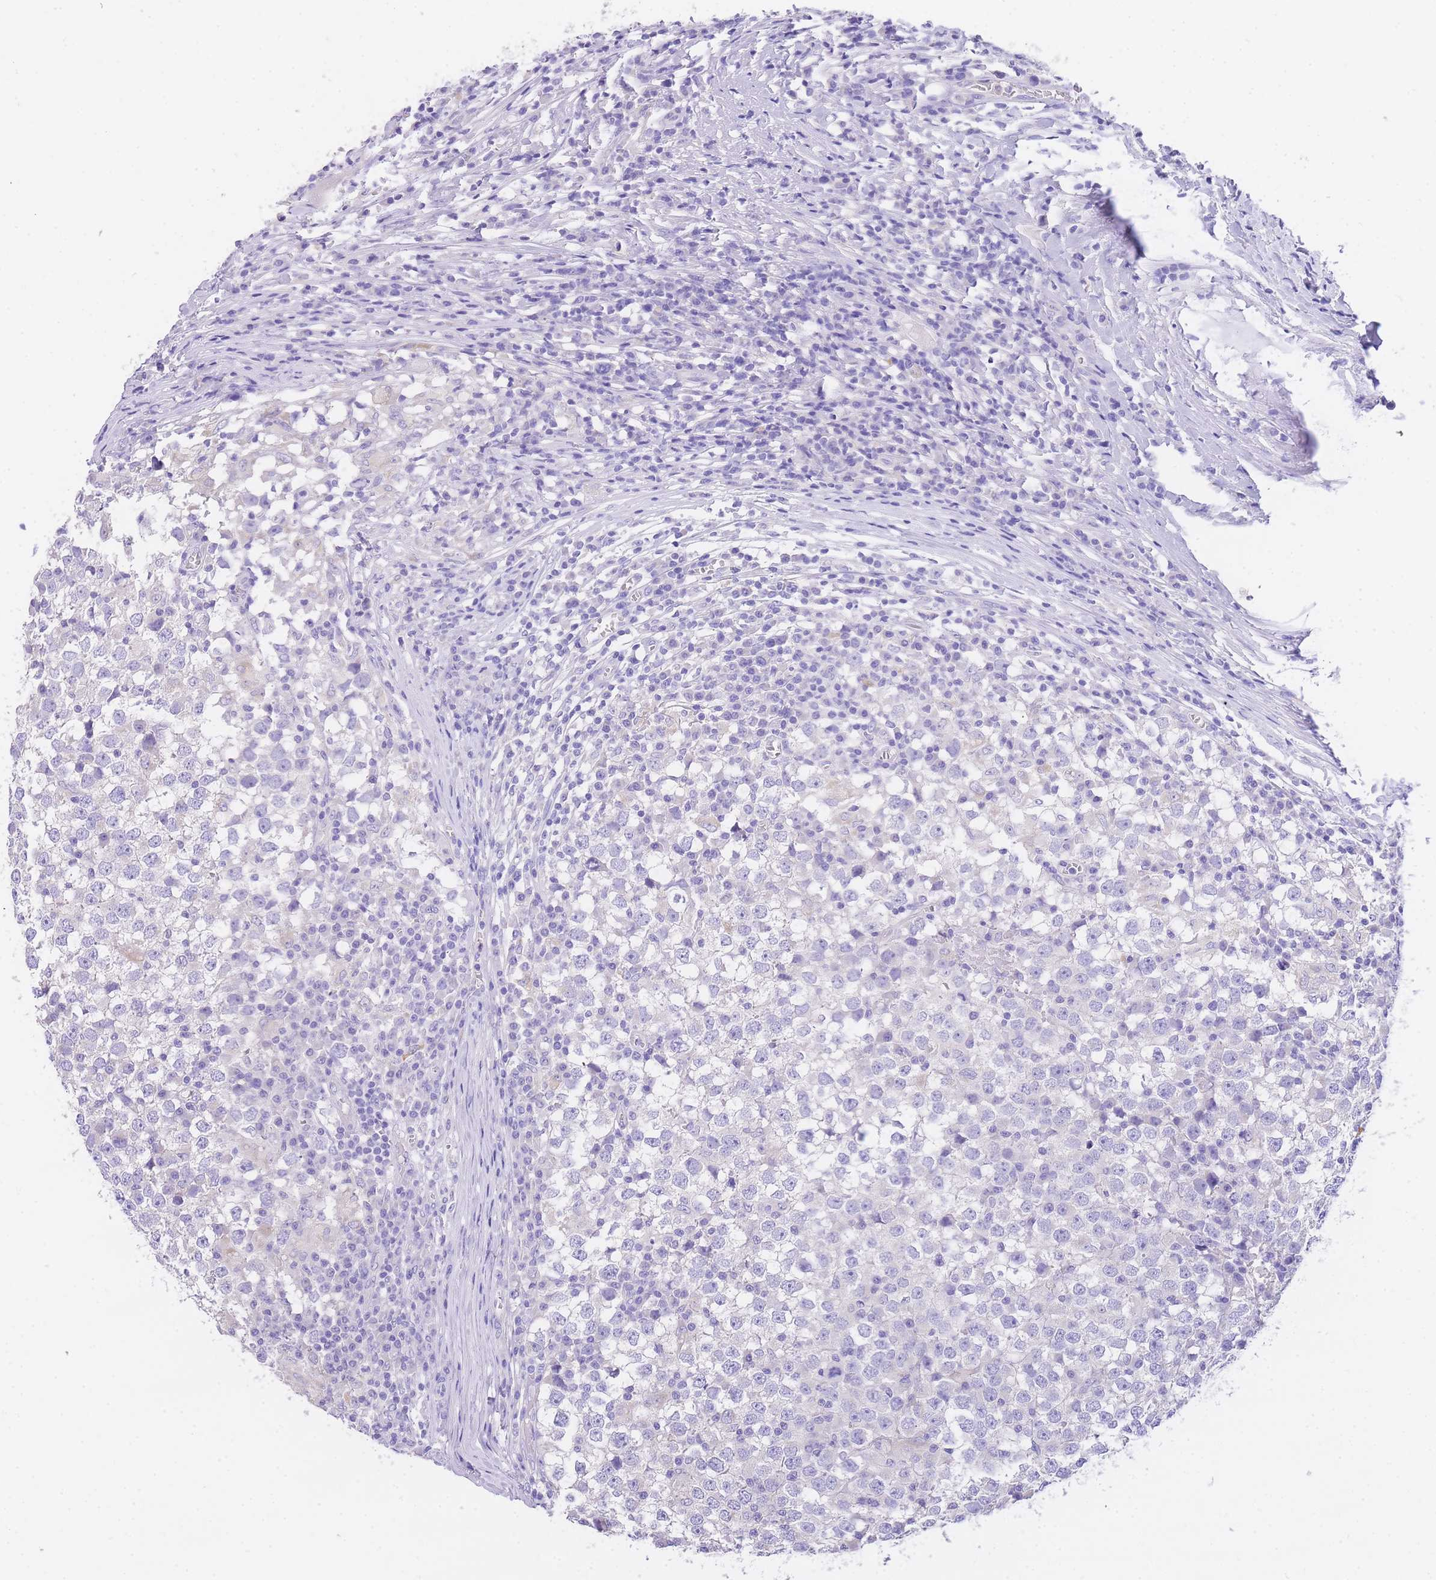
{"staining": {"intensity": "negative", "quantity": "none", "location": "none"}, "tissue": "testis cancer", "cell_type": "Tumor cells", "image_type": "cancer", "snomed": [{"axis": "morphology", "description": "Seminoma, NOS"}, {"axis": "topography", "description": "Testis"}], "caption": "Immunohistochemistry histopathology image of testis seminoma stained for a protein (brown), which demonstrates no expression in tumor cells.", "gene": "EPN2", "patient": {"sex": "male", "age": 65}}